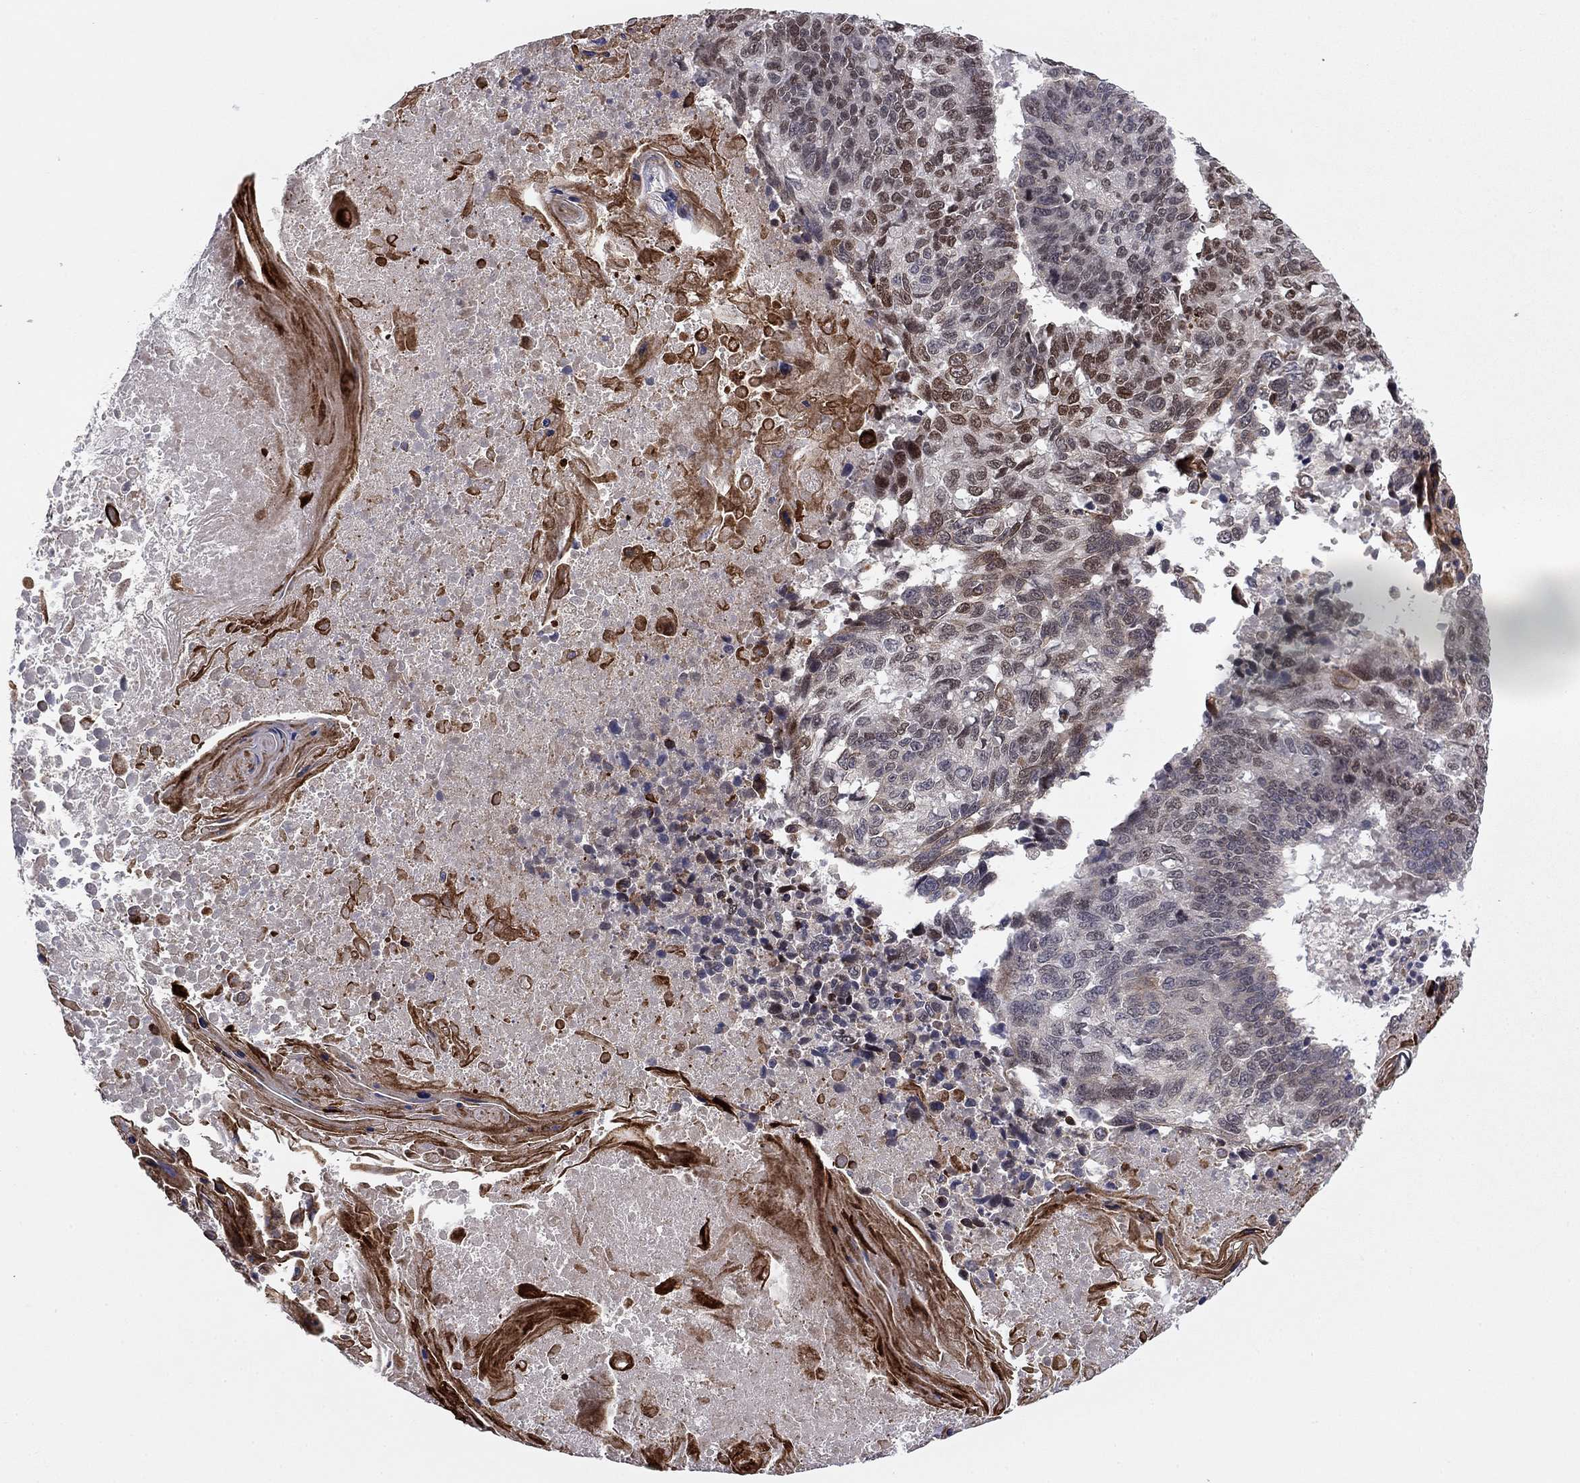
{"staining": {"intensity": "strong", "quantity": "<25%", "location": "nuclear"}, "tissue": "lung cancer", "cell_type": "Tumor cells", "image_type": "cancer", "snomed": [{"axis": "morphology", "description": "Squamous cell carcinoma, NOS"}, {"axis": "topography", "description": "Lung"}], "caption": "This is a histology image of immunohistochemistry staining of lung cancer (squamous cell carcinoma), which shows strong expression in the nuclear of tumor cells.", "gene": "BCL11A", "patient": {"sex": "male", "age": 73}}